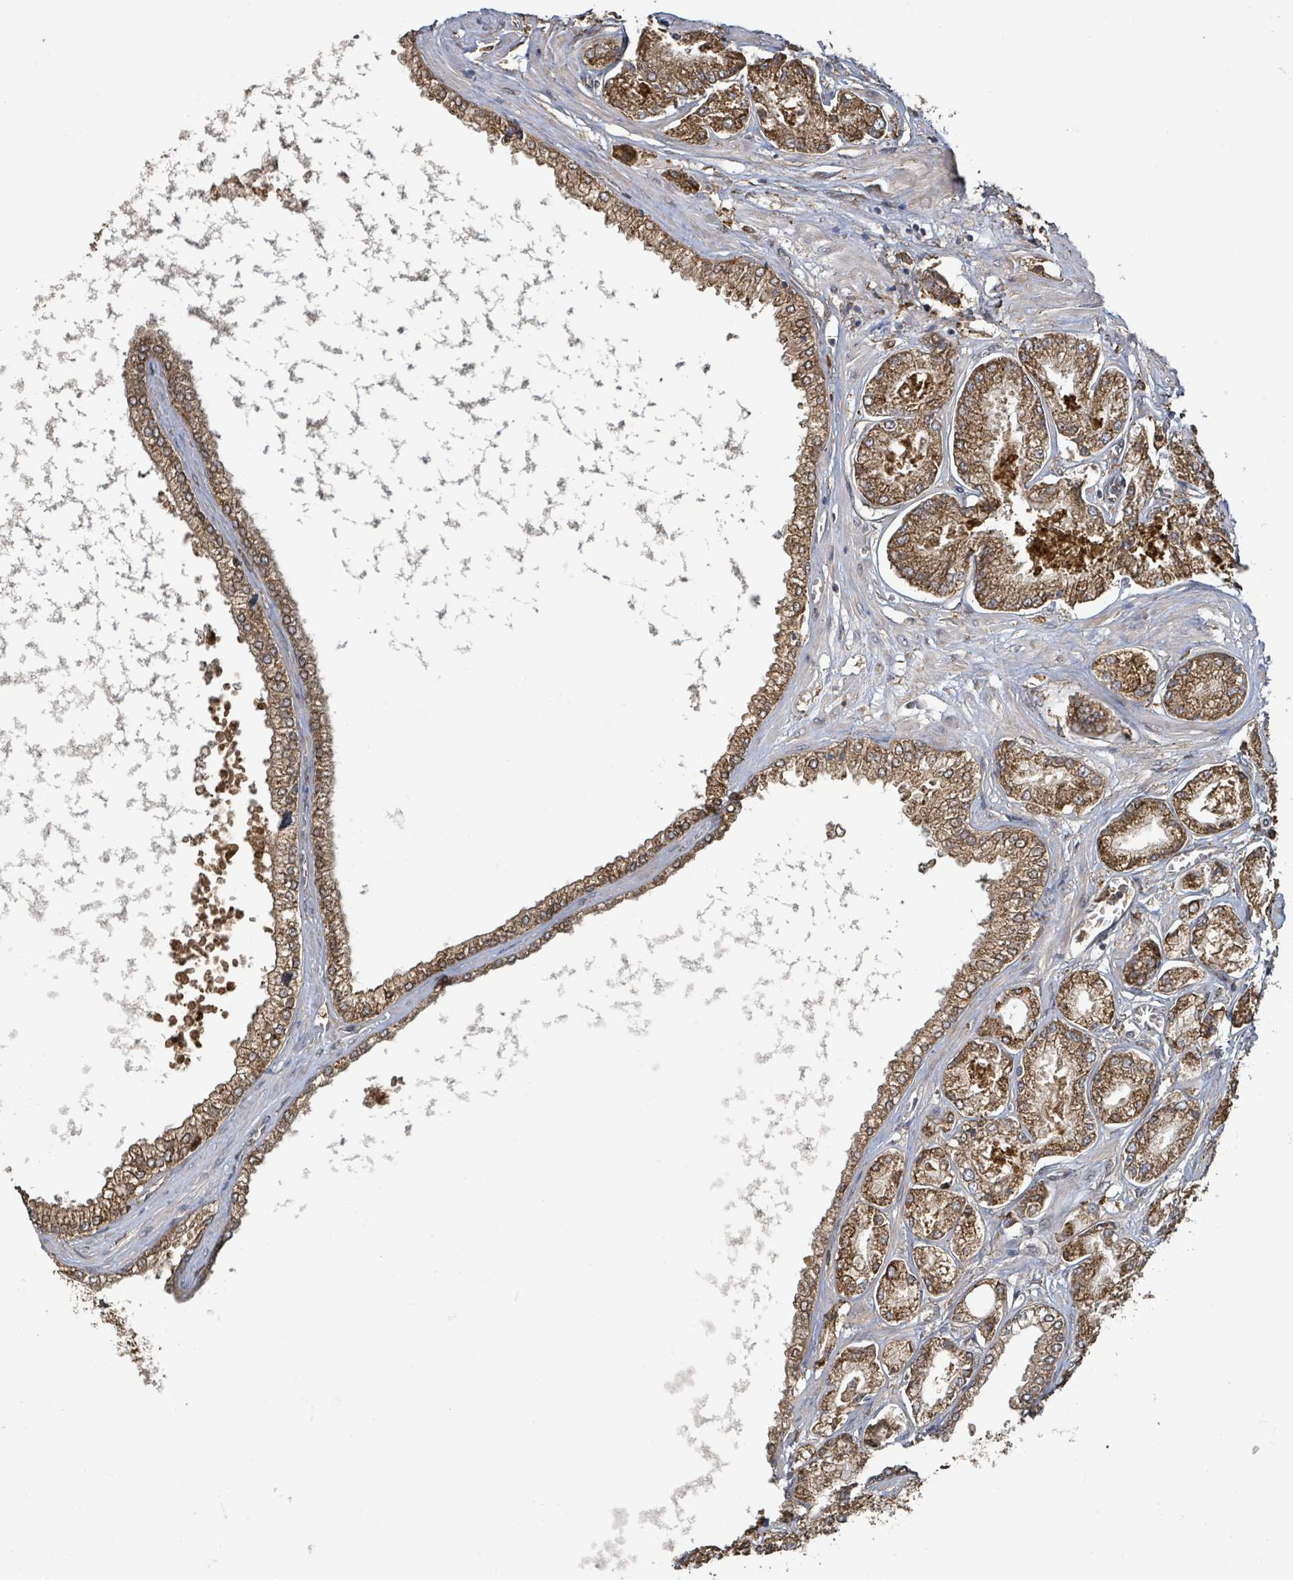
{"staining": {"intensity": "moderate", "quantity": ">75%", "location": "cytoplasmic/membranous"}, "tissue": "prostate cancer", "cell_type": "Tumor cells", "image_type": "cancer", "snomed": [{"axis": "morphology", "description": "Adenocarcinoma, NOS"}, {"axis": "topography", "description": "Prostate and seminal vesicle, NOS"}], "caption": "The image shows a brown stain indicating the presence of a protein in the cytoplasmic/membranous of tumor cells in prostate adenocarcinoma. Using DAB (brown) and hematoxylin (blue) stains, captured at high magnification using brightfield microscopy.", "gene": "ARPIN", "patient": {"sex": "male", "age": 76}}